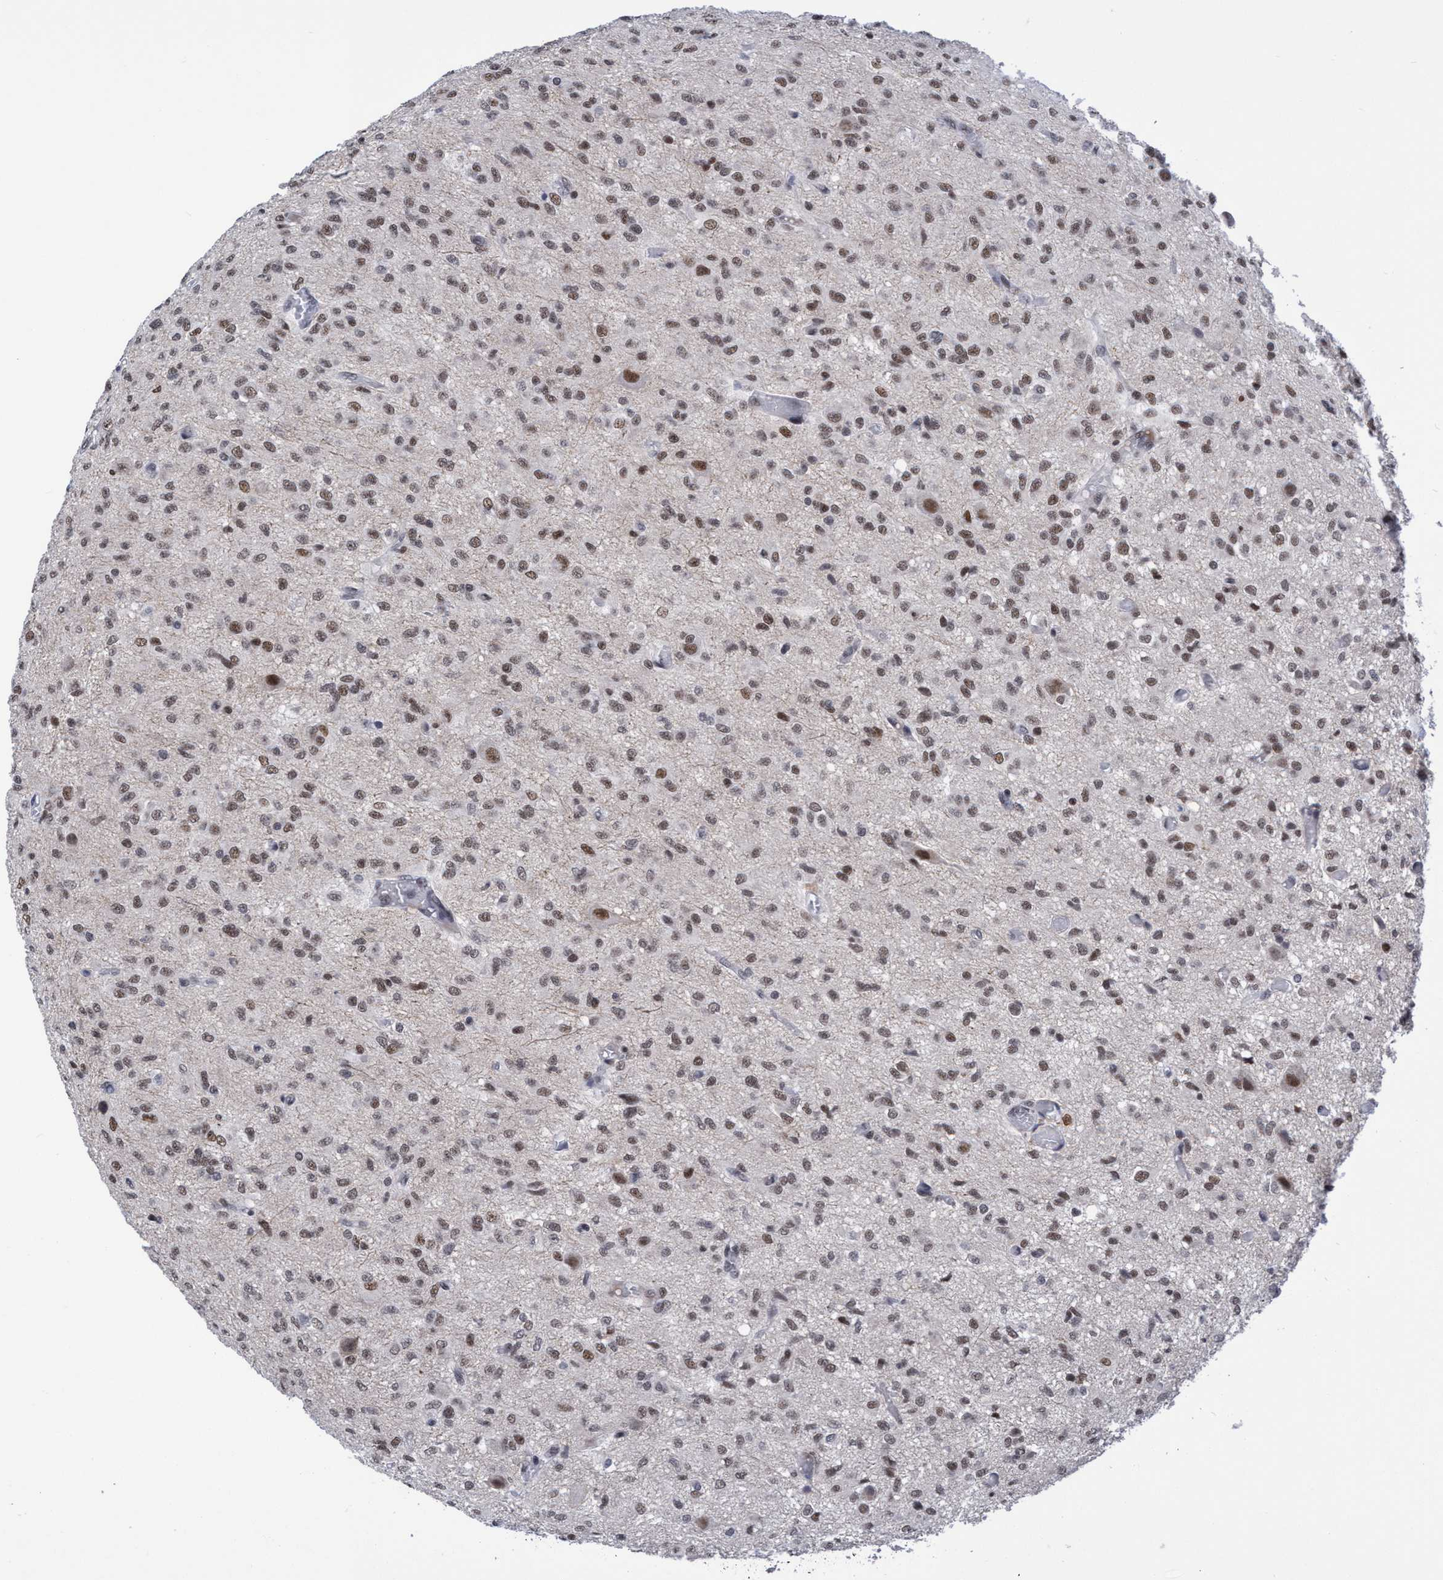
{"staining": {"intensity": "moderate", "quantity": "25%-75%", "location": "nuclear"}, "tissue": "glioma", "cell_type": "Tumor cells", "image_type": "cancer", "snomed": [{"axis": "morphology", "description": "Glioma, malignant, High grade"}, {"axis": "topography", "description": "Brain"}], "caption": "DAB immunohistochemical staining of malignant high-grade glioma displays moderate nuclear protein staining in about 25%-75% of tumor cells. (IHC, brightfield microscopy, high magnification).", "gene": "C9orf78", "patient": {"sex": "female", "age": 59}}